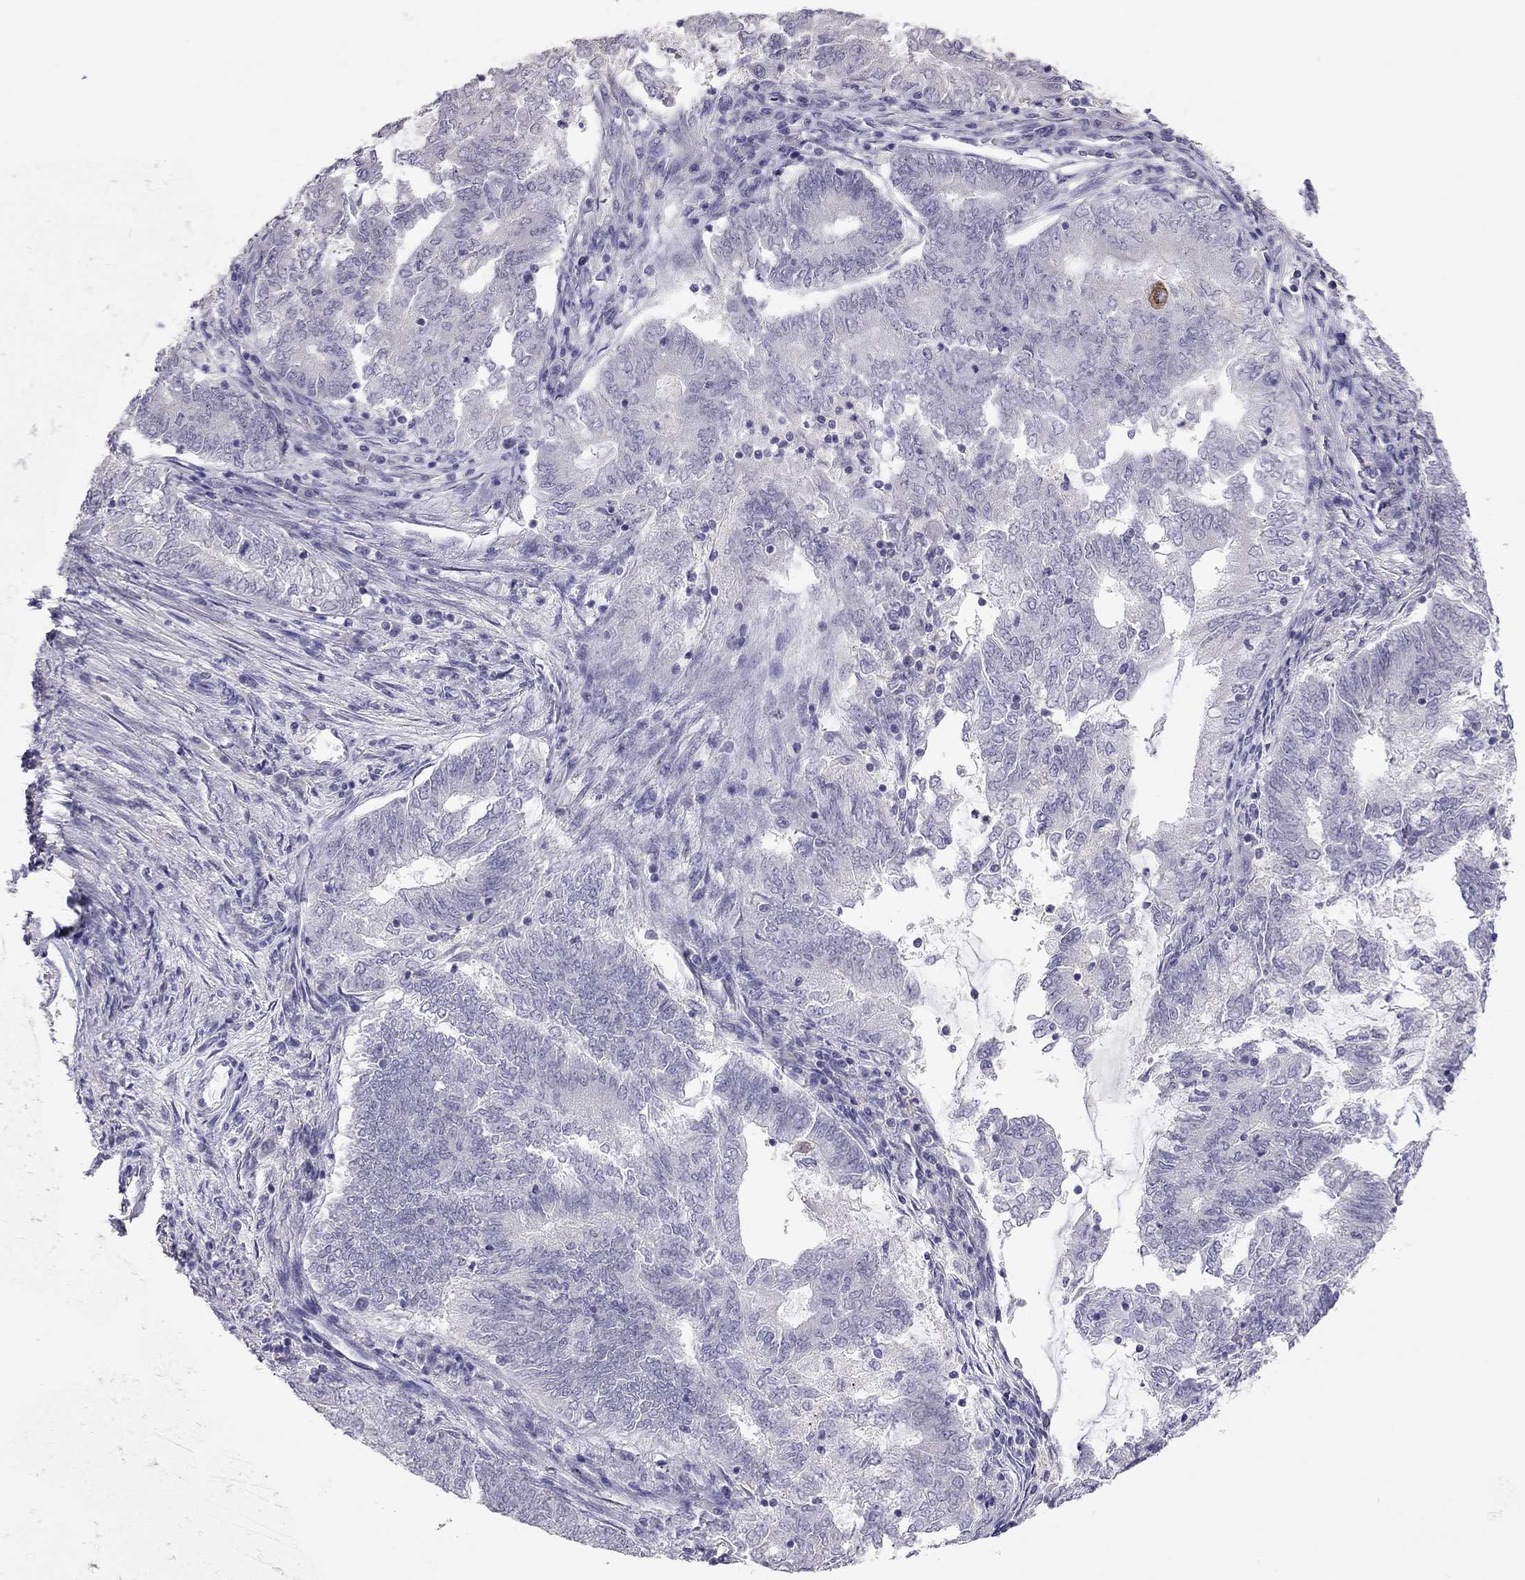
{"staining": {"intensity": "negative", "quantity": "none", "location": "none"}, "tissue": "endometrial cancer", "cell_type": "Tumor cells", "image_type": "cancer", "snomed": [{"axis": "morphology", "description": "Adenocarcinoma, NOS"}, {"axis": "topography", "description": "Endometrium"}], "caption": "DAB immunohistochemical staining of endometrial adenocarcinoma shows no significant positivity in tumor cells. The staining was performed using DAB to visualize the protein expression in brown, while the nuclei were stained in blue with hematoxylin (Magnification: 20x).", "gene": "ADORA2A", "patient": {"sex": "female", "age": 62}}